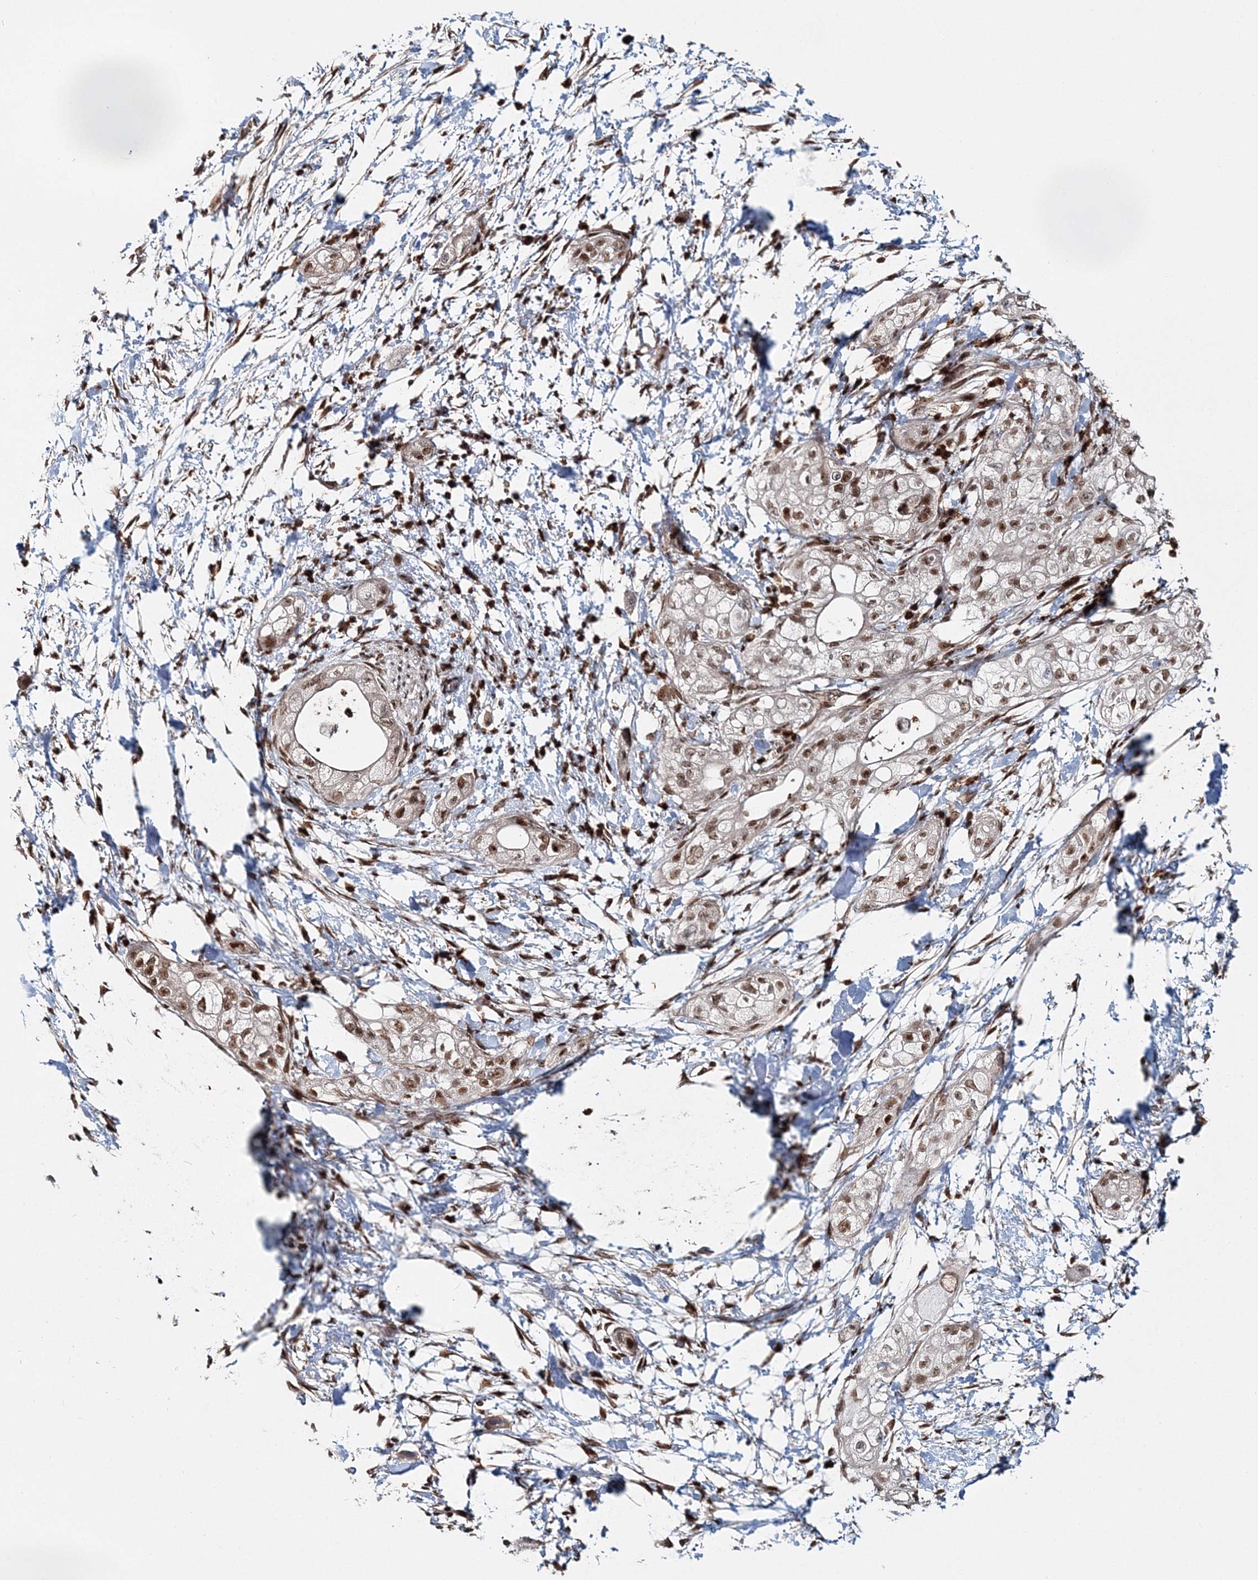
{"staining": {"intensity": "moderate", "quantity": ">75%", "location": "nuclear"}, "tissue": "pancreatic cancer", "cell_type": "Tumor cells", "image_type": "cancer", "snomed": [{"axis": "morphology", "description": "Adenocarcinoma, NOS"}, {"axis": "topography", "description": "Pancreas"}], "caption": "This is a histology image of immunohistochemistry (IHC) staining of pancreatic cancer (adenocarcinoma), which shows moderate expression in the nuclear of tumor cells.", "gene": "QRICH1", "patient": {"sex": "male", "age": 58}}